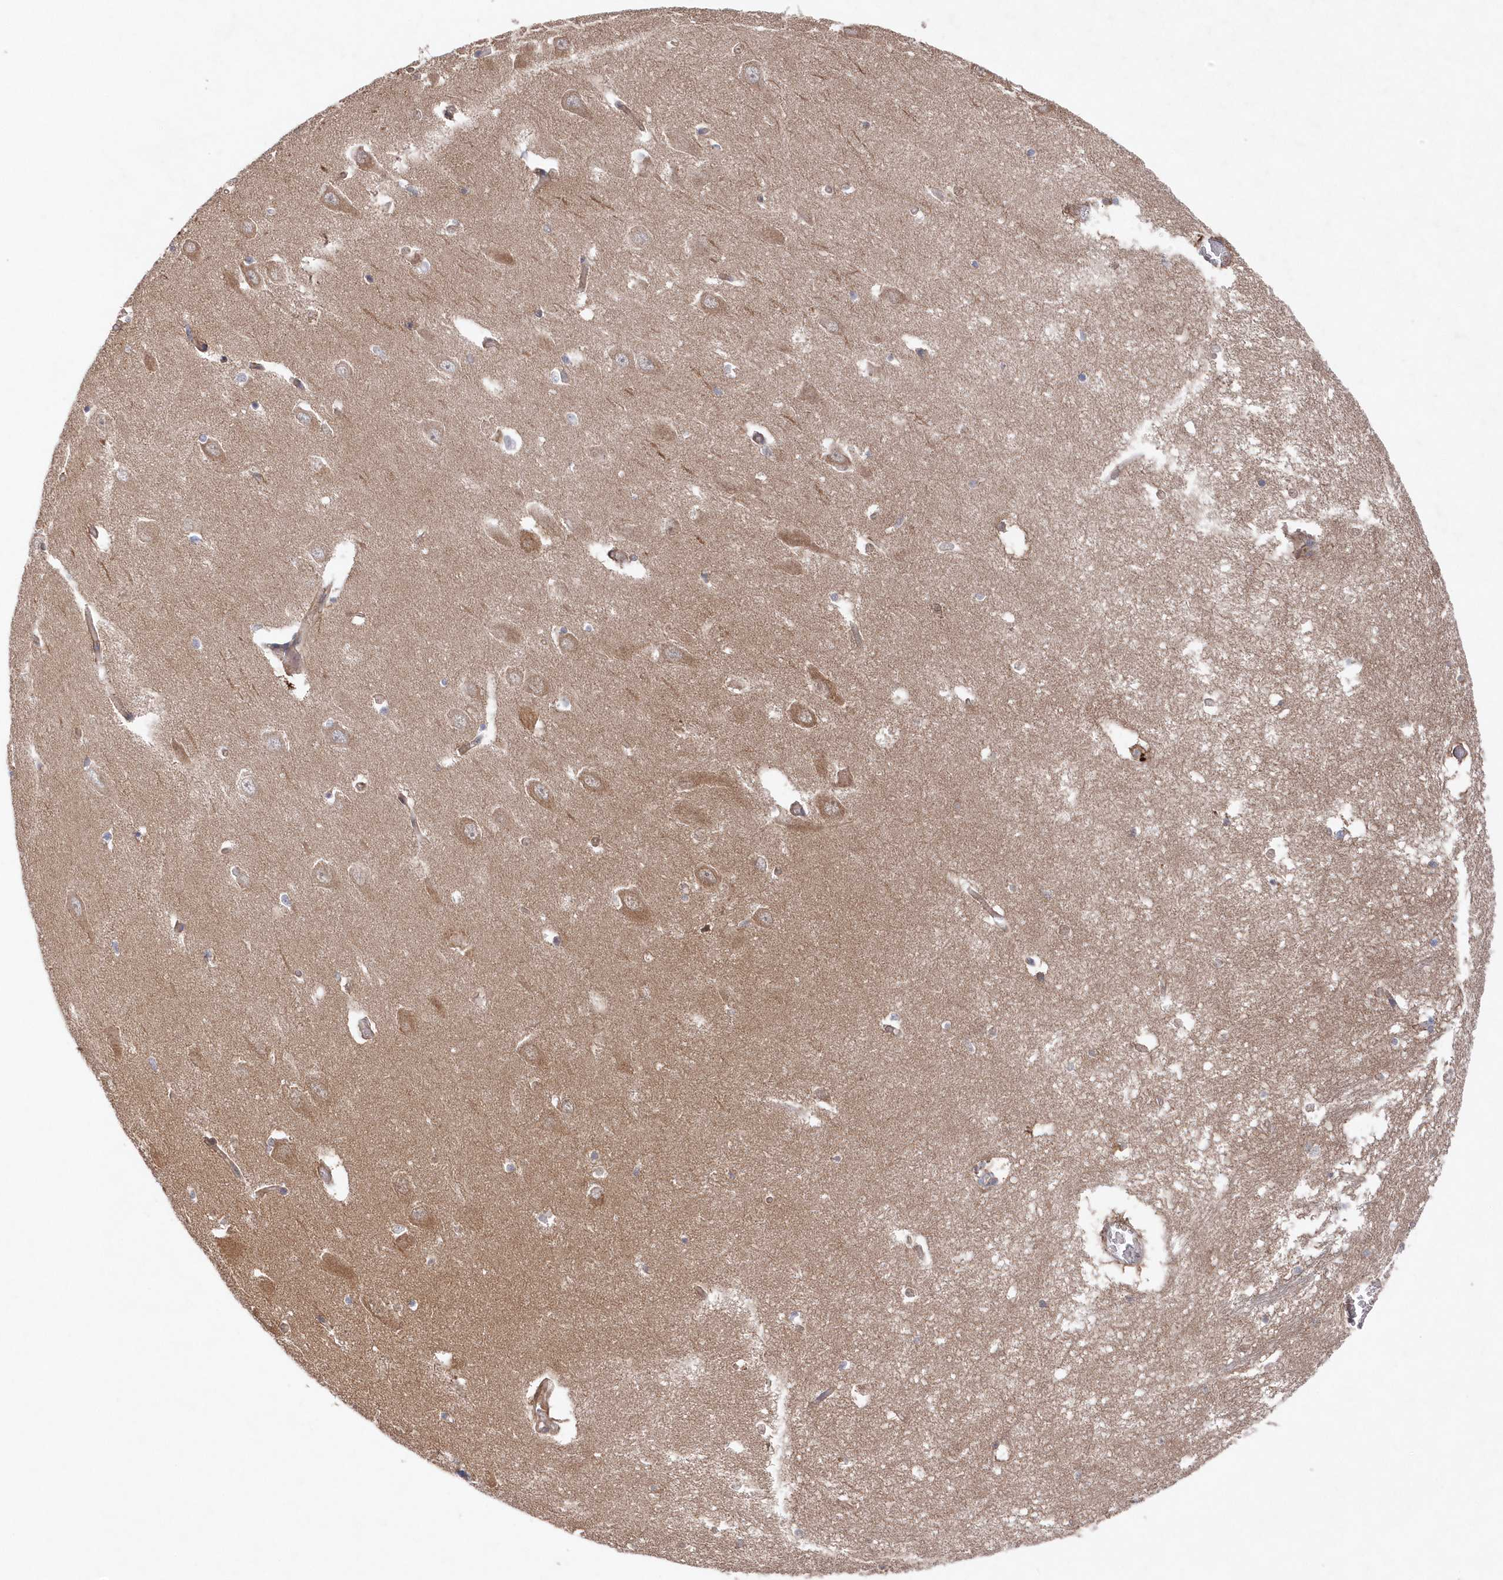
{"staining": {"intensity": "weak", "quantity": "<25%", "location": "cytoplasmic/membranous"}, "tissue": "hippocampus", "cell_type": "Glial cells", "image_type": "normal", "snomed": [{"axis": "morphology", "description": "Normal tissue, NOS"}, {"axis": "topography", "description": "Hippocampus"}], "caption": "Immunohistochemical staining of normal hippocampus demonstrates no significant positivity in glial cells.", "gene": "ASNSD1", "patient": {"sex": "male", "age": 70}}